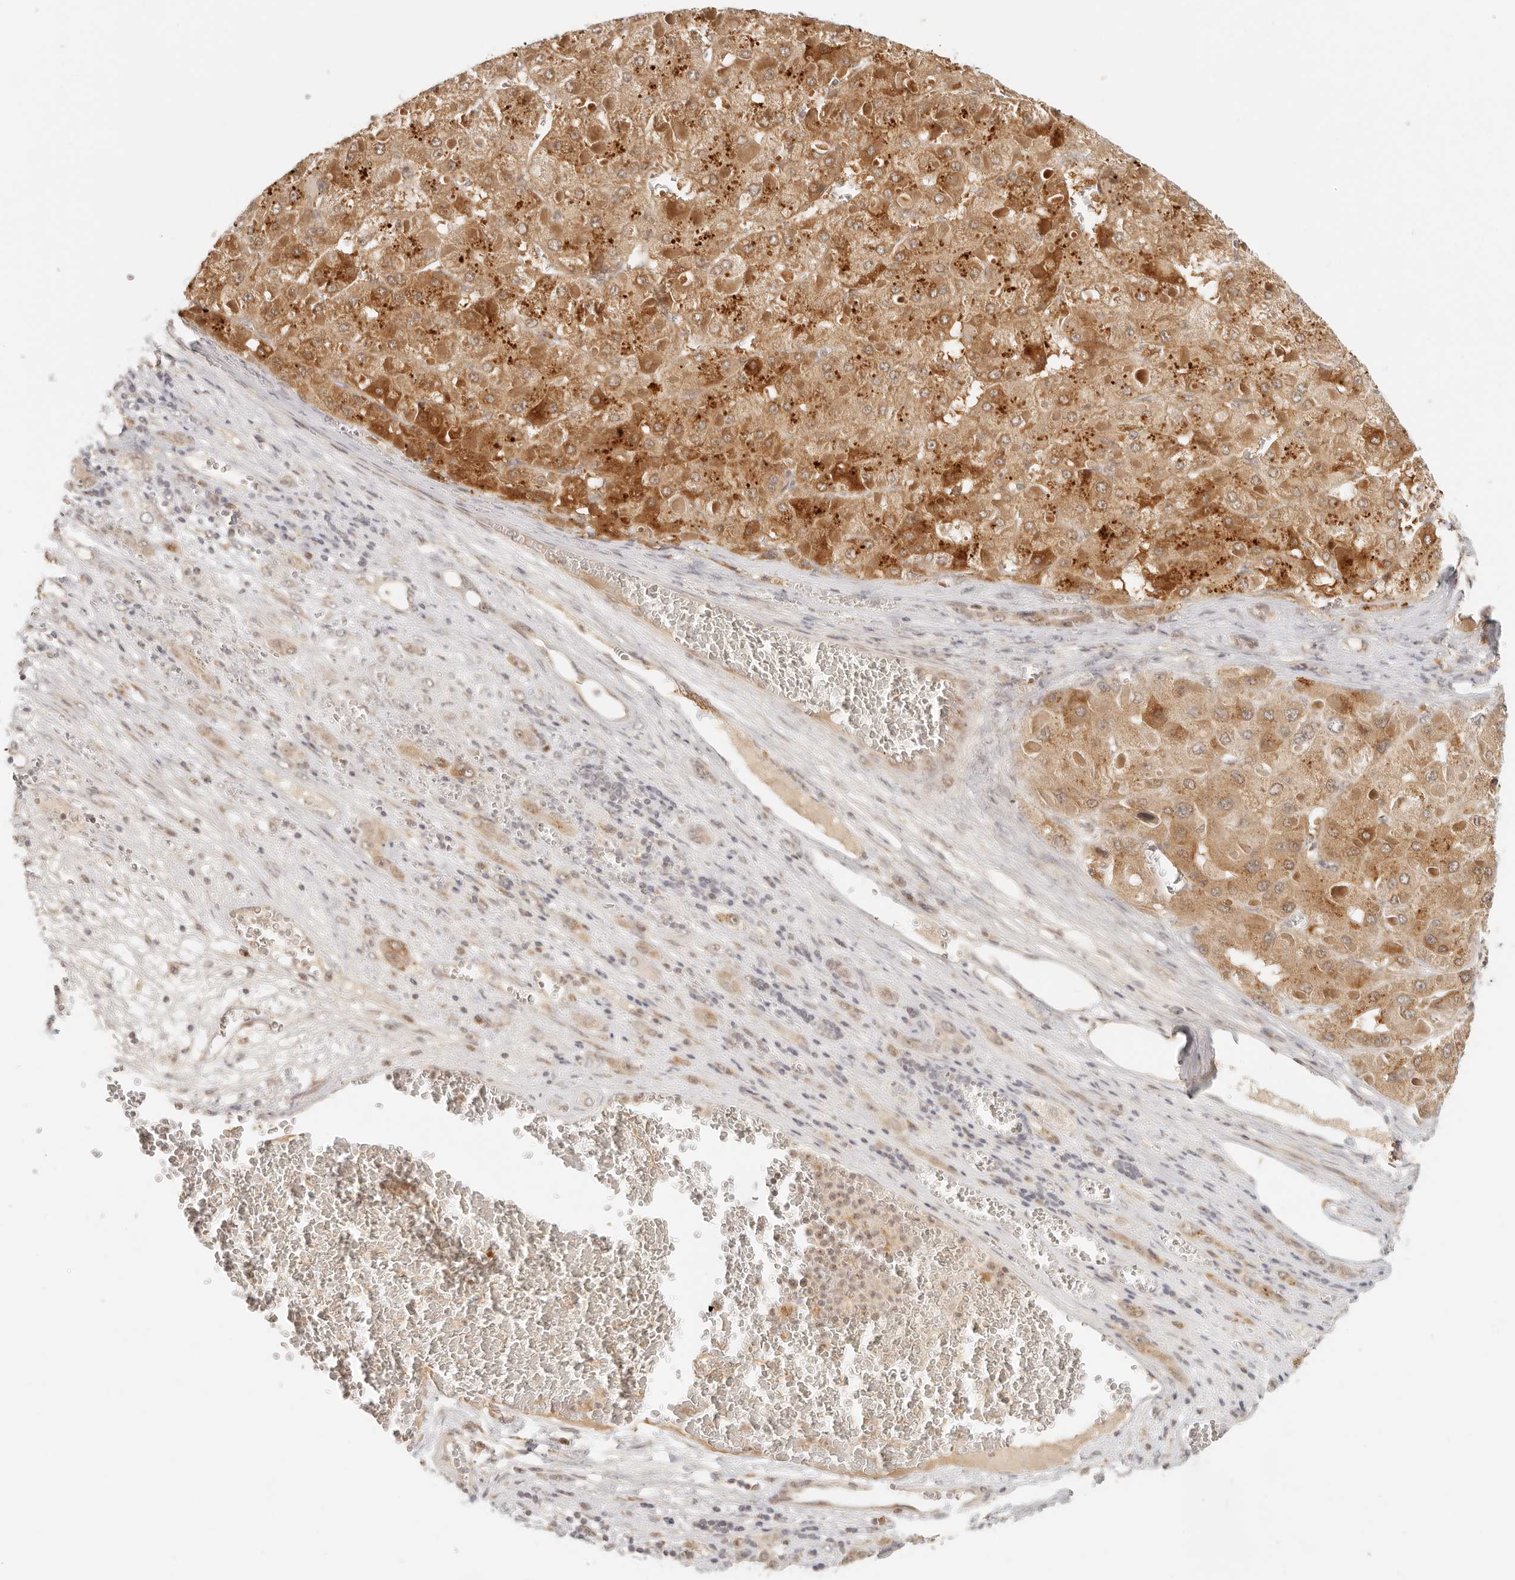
{"staining": {"intensity": "moderate", "quantity": ">75%", "location": "cytoplasmic/membranous"}, "tissue": "liver cancer", "cell_type": "Tumor cells", "image_type": "cancer", "snomed": [{"axis": "morphology", "description": "Carcinoma, Hepatocellular, NOS"}, {"axis": "topography", "description": "Liver"}], "caption": "Protein staining by immunohistochemistry reveals moderate cytoplasmic/membranous staining in approximately >75% of tumor cells in liver hepatocellular carcinoma. Immunohistochemistry stains the protein in brown and the nuclei are stained blue.", "gene": "INTS11", "patient": {"sex": "female", "age": 73}}